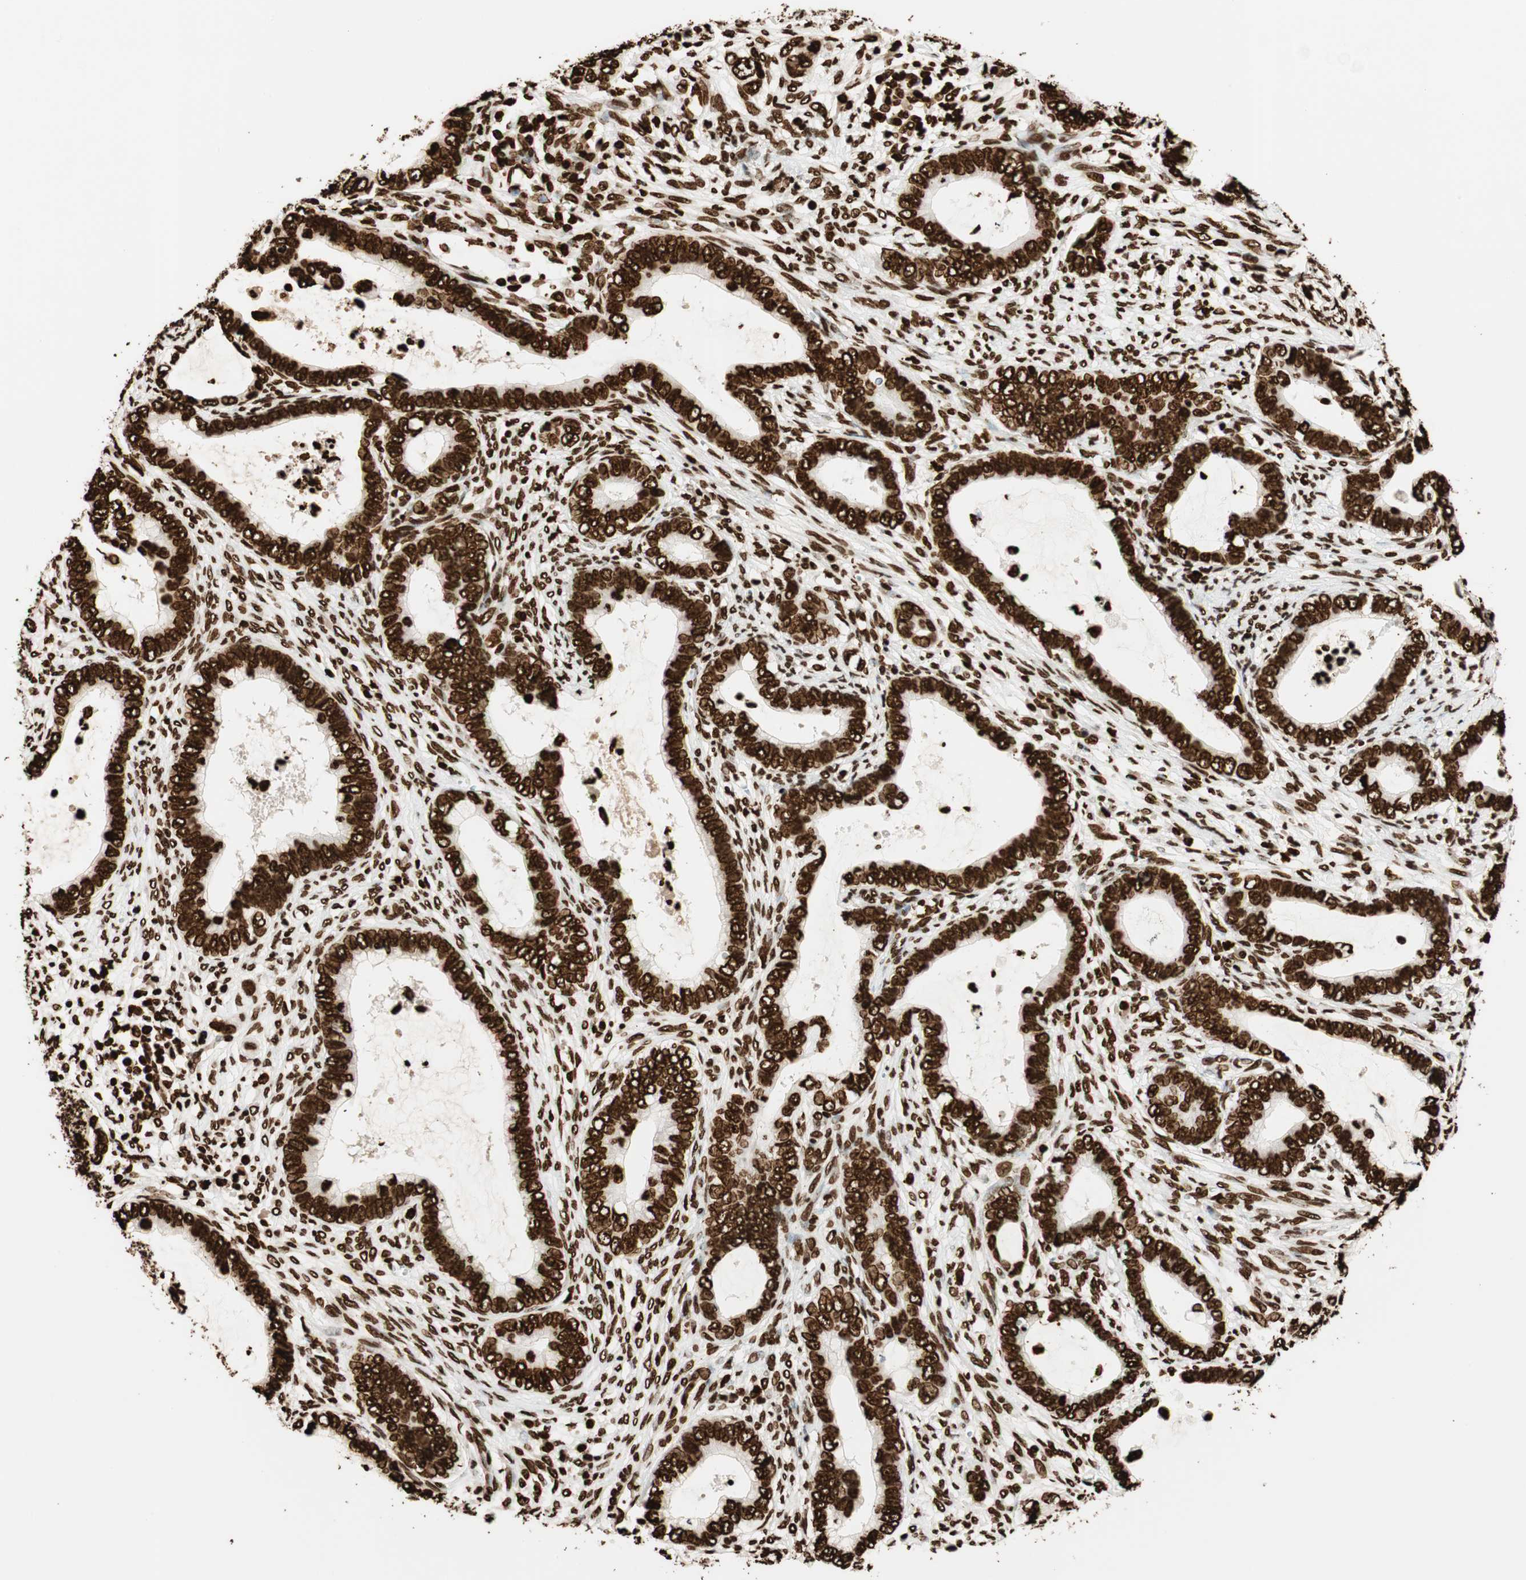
{"staining": {"intensity": "strong", "quantity": ">75%", "location": "nuclear"}, "tissue": "cervical cancer", "cell_type": "Tumor cells", "image_type": "cancer", "snomed": [{"axis": "morphology", "description": "Adenocarcinoma, NOS"}, {"axis": "topography", "description": "Cervix"}], "caption": "About >75% of tumor cells in human cervical cancer display strong nuclear protein positivity as visualized by brown immunohistochemical staining.", "gene": "GLI2", "patient": {"sex": "female", "age": 44}}